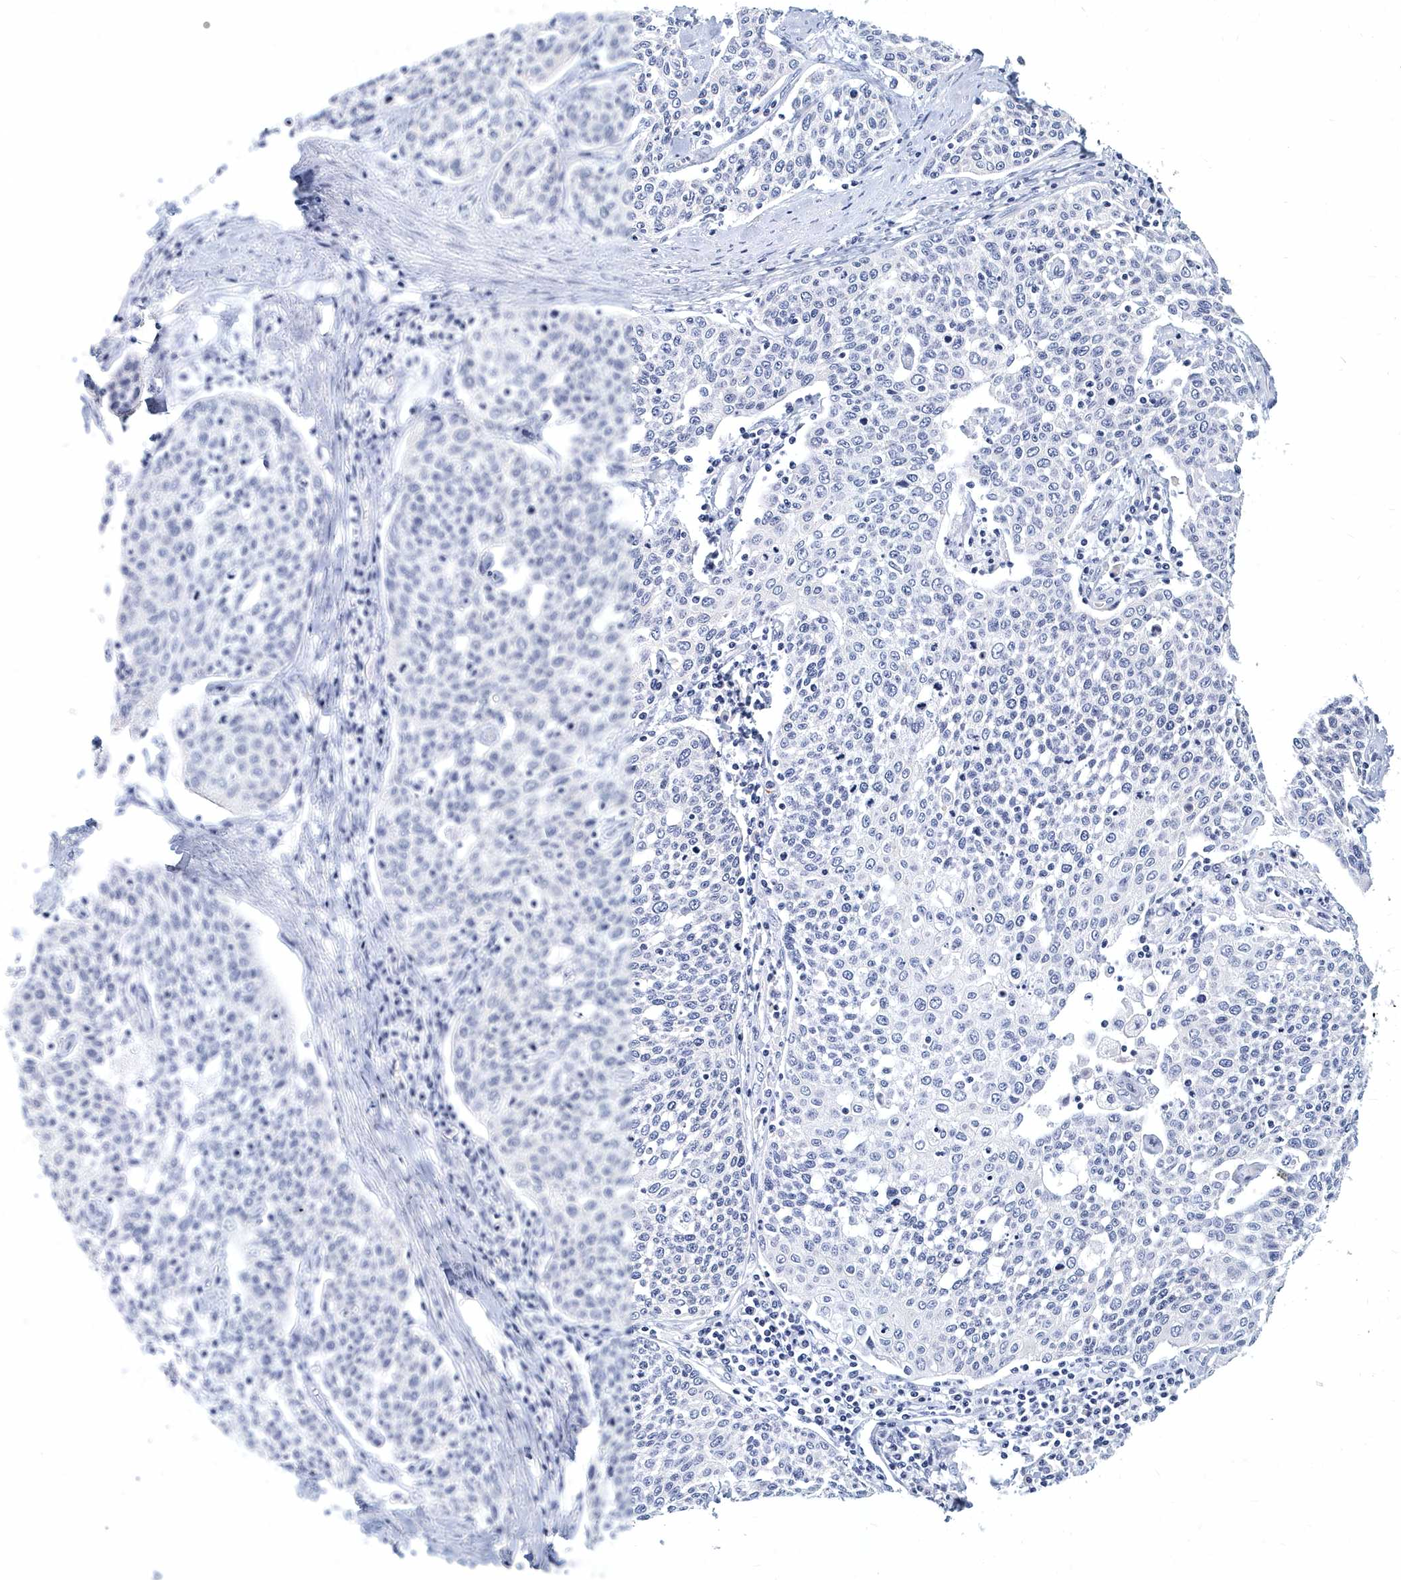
{"staining": {"intensity": "negative", "quantity": "none", "location": "none"}, "tissue": "cervical cancer", "cell_type": "Tumor cells", "image_type": "cancer", "snomed": [{"axis": "morphology", "description": "Squamous cell carcinoma, NOS"}, {"axis": "topography", "description": "Cervix"}], "caption": "High power microscopy image of an immunohistochemistry histopathology image of cervical cancer, revealing no significant positivity in tumor cells.", "gene": "ITGA2B", "patient": {"sex": "female", "age": 34}}